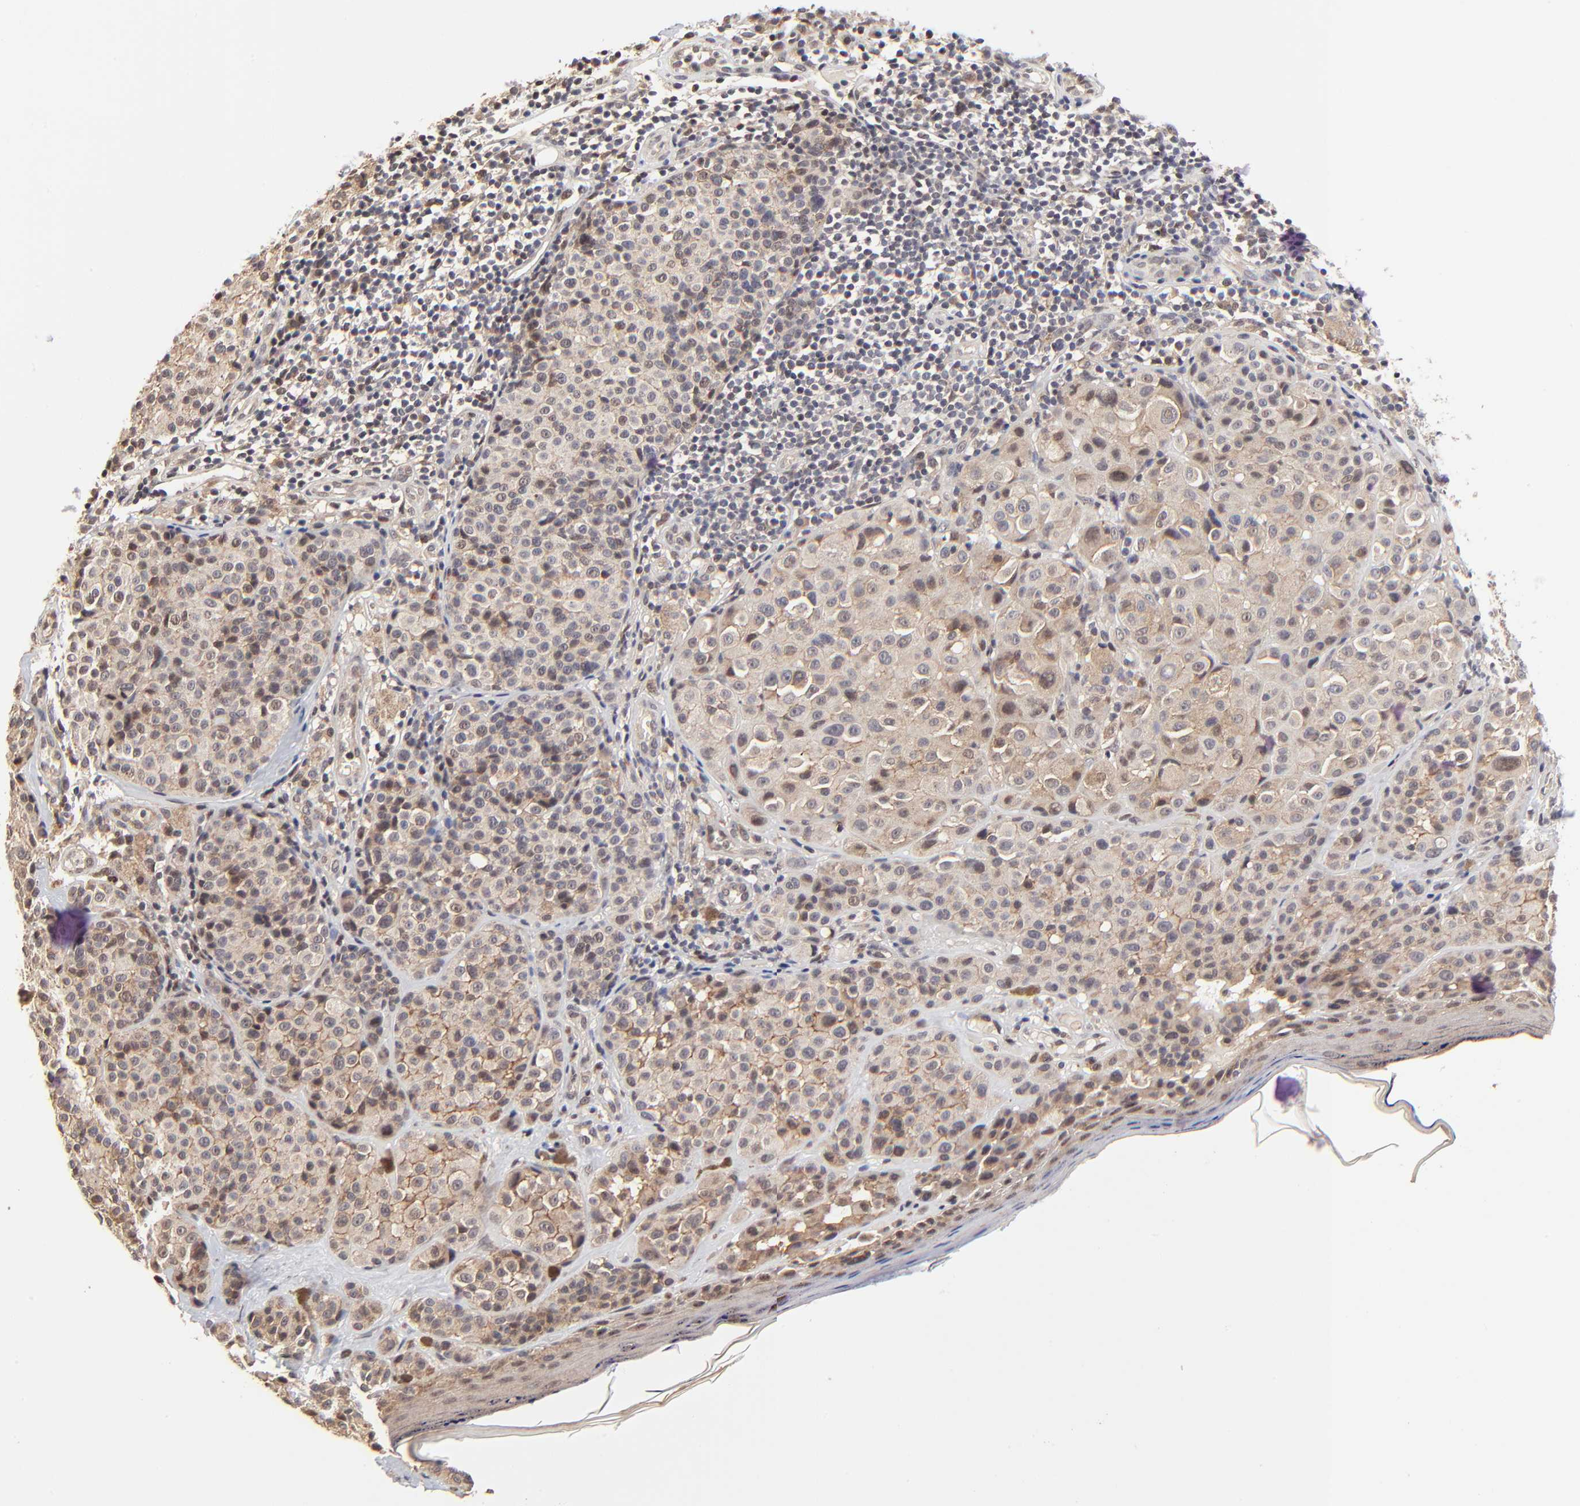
{"staining": {"intensity": "weak", "quantity": ">75%", "location": "cytoplasmic/membranous"}, "tissue": "melanoma", "cell_type": "Tumor cells", "image_type": "cancer", "snomed": [{"axis": "morphology", "description": "Malignant melanoma, NOS"}, {"axis": "topography", "description": "Skin"}], "caption": "A brown stain labels weak cytoplasmic/membranous expression of a protein in melanoma tumor cells.", "gene": "FRMD8", "patient": {"sex": "female", "age": 75}}